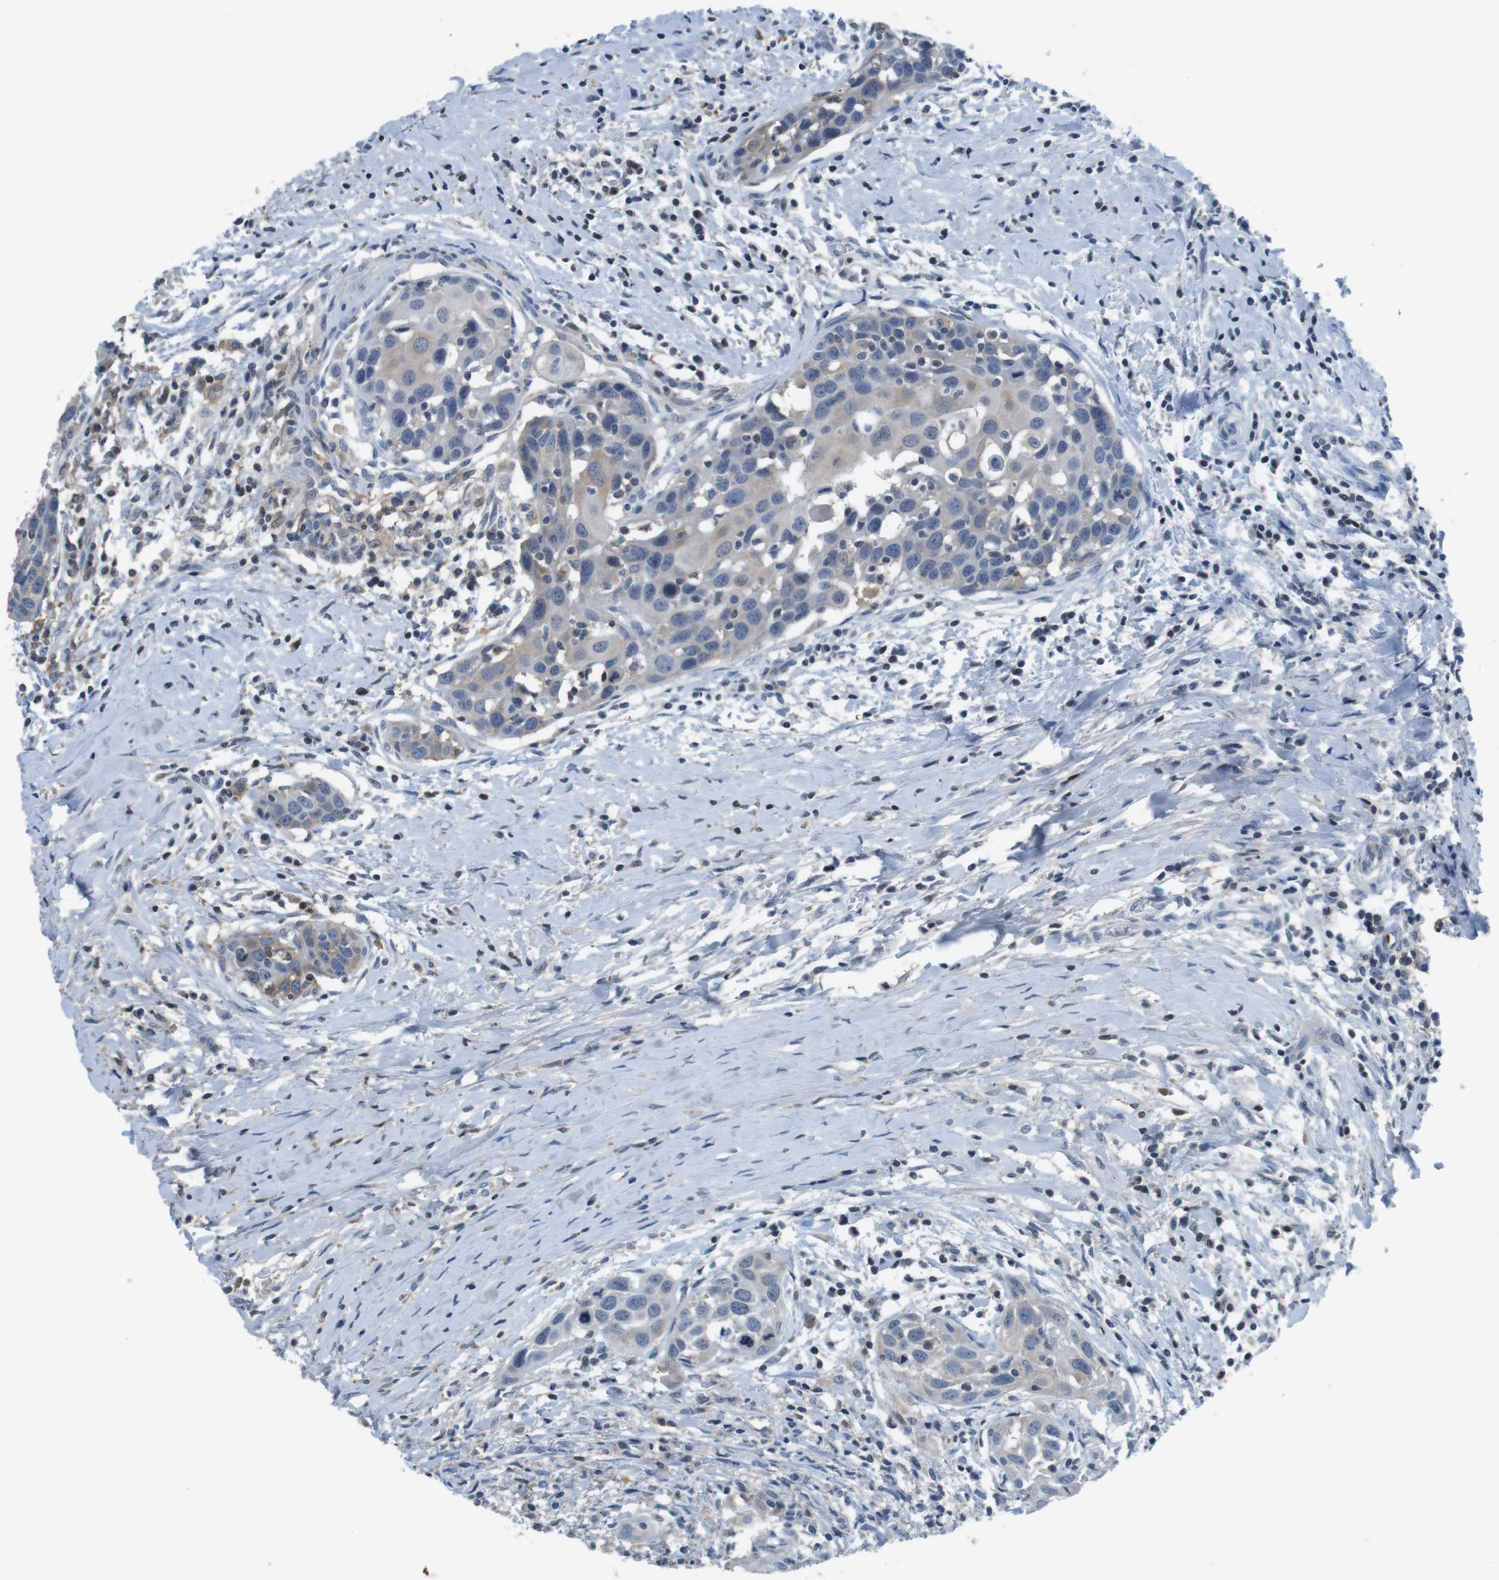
{"staining": {"intensity": "moderate", "quantity": "25%-75%", "location": "cytoplasmic/membranous"}, "tissue": "head and neck cancer", "cell_type": "Tumor cells", "image_type": "cancer", "snomed": [{"axis": "morphology", "description": "Squamous cell carcinoma, NOS"}, {"axis": "topography", "description": "Oral tissue"}, {"axis": "topography", "description": "Head-Neck"}], "caption": "A histopathology image of head and neck squamous cell carcinoma stained for a protein shows moderate cytoplasmic/membranous brown staining in tumor cells.", "gene": "TMPRSS15", "patient": {"sex": "female", "age": 50}}